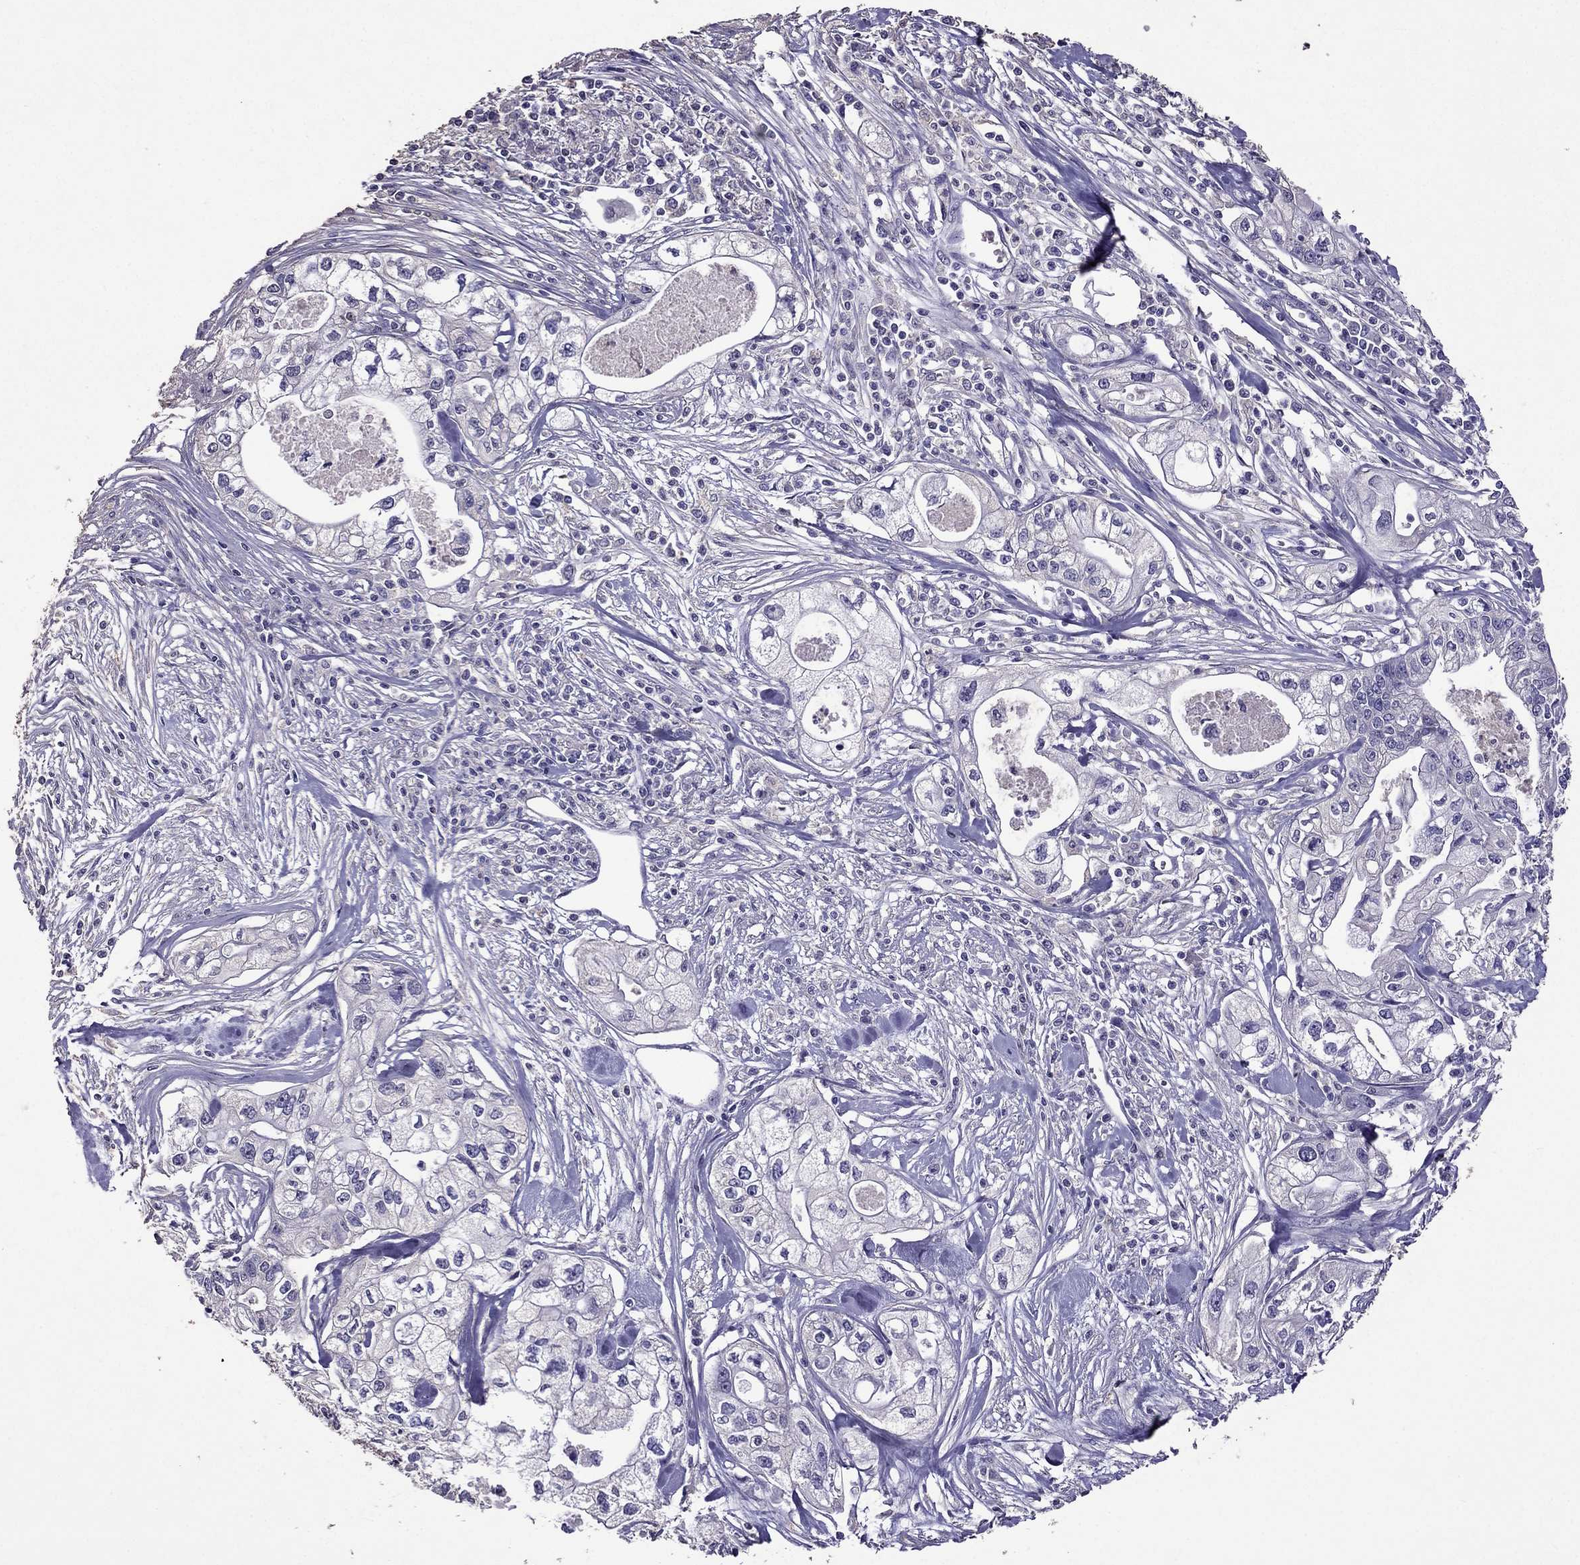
{"staining": {"intensity": "negative", "quantity": "none", "location": "none"}, "tissue": "pancreatic cancer", "cell_type": "Tumor cells", "image_type": "cancer", "snomed": [{"axis": "morphology", "description": "Adenocarcinoma, NOS"}, {"axis": "topography", "description": "Pancreas"}], "caption": "IHC photomicrograph of neoplastic tissue: human pancreatic adenocarcinoma stained with DAB reveals no significant protein expression in tumor cells. The staining is performed using DAB brown chromogen with nuclei counter-stained in using hematoxylin.", "gene": "NKX3-1", "patient": {"sex": "male", "age": 70}}